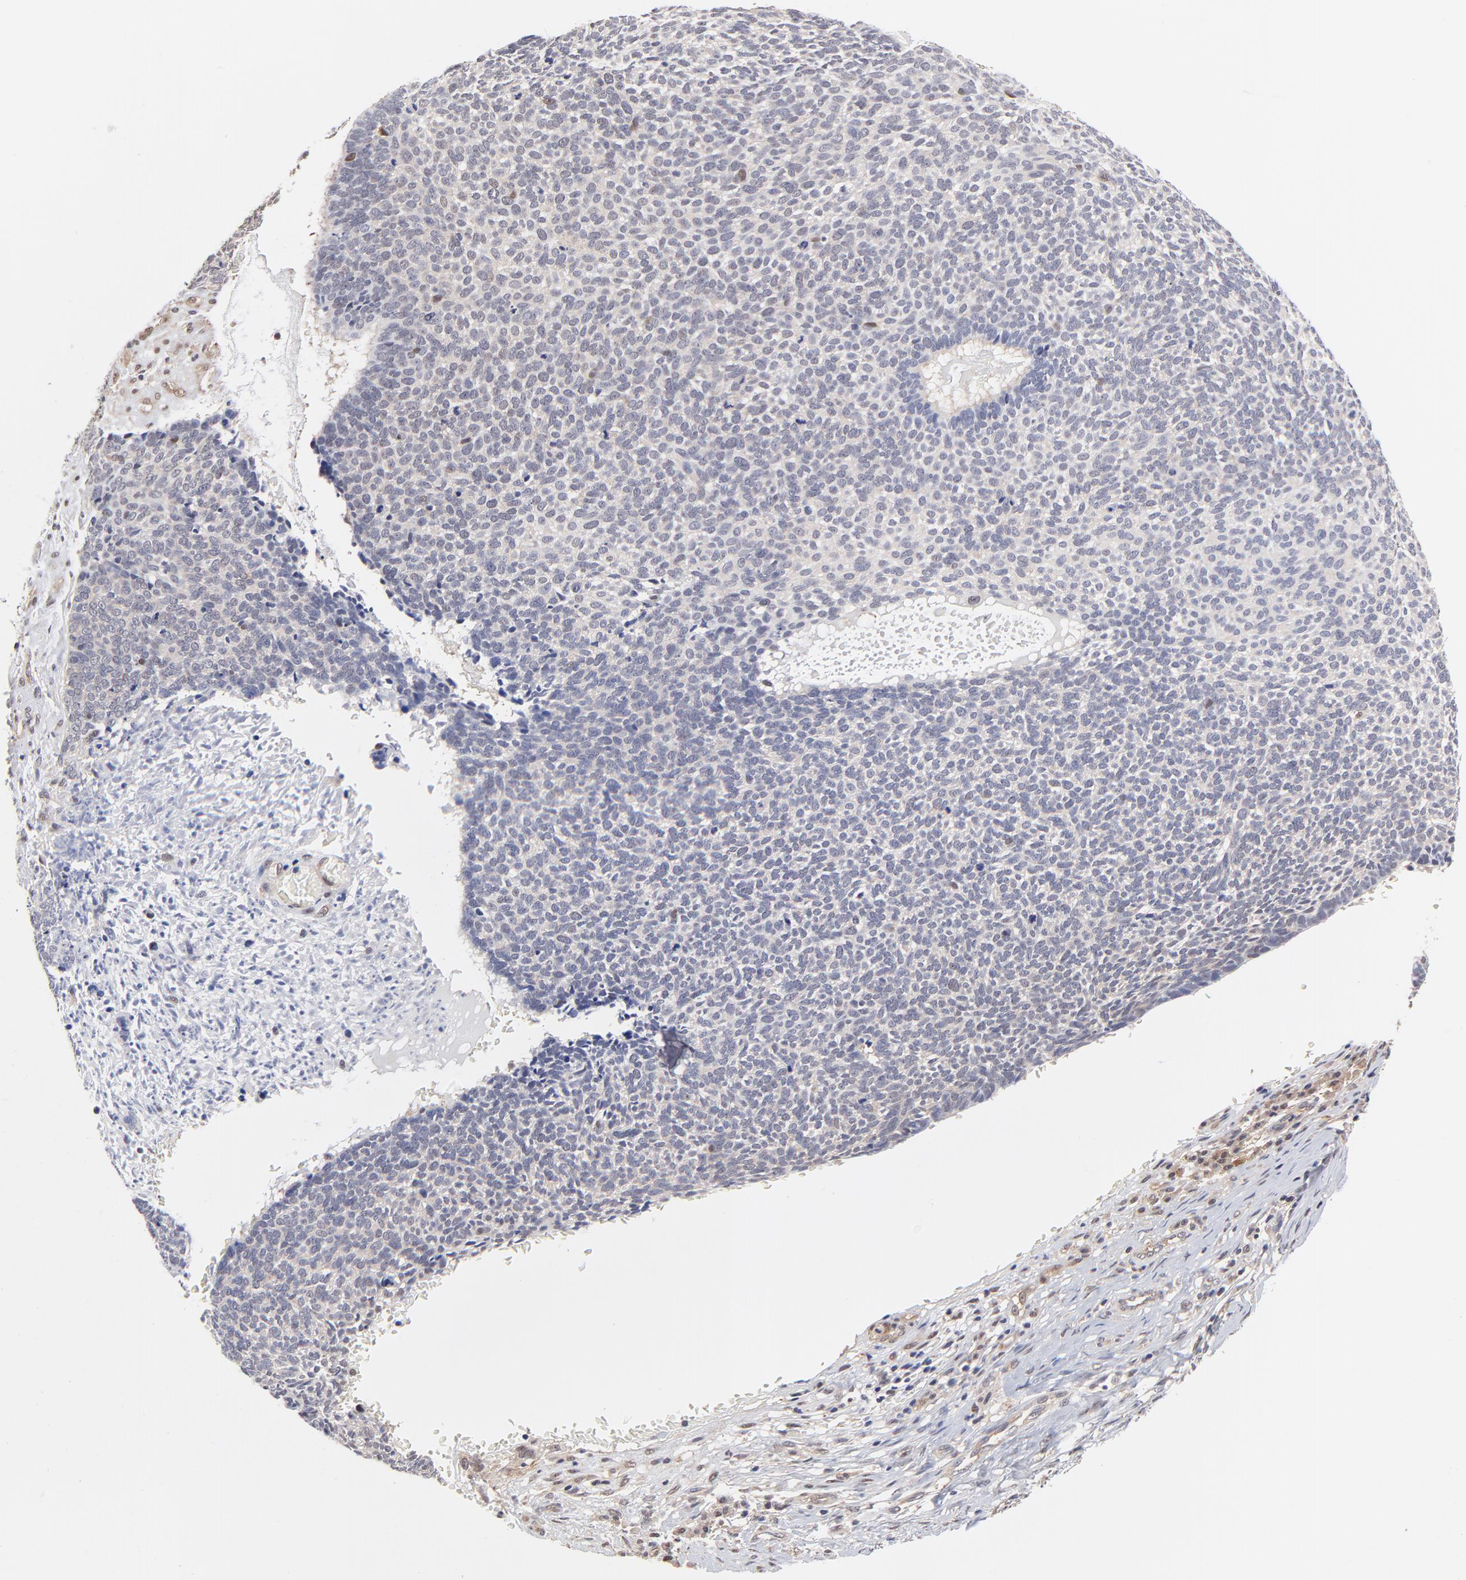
{"staining": {"intensity": "negative", "quantity": "none", "location": "none"}, "tissue": "skin cancer", "cell_type": "Tumor cells", "image_type": "cancer", "snomed": [{"axis": "morphology", "description": "Basal cell carcinoma"}, {"axis": "topography", "description": "Skin"}], "caption": "Protein analysis of skin cancer displays no significant expression in tumor cells.", "gene": "PSMC4", "patient": {"sex": "male", "age": 87}}